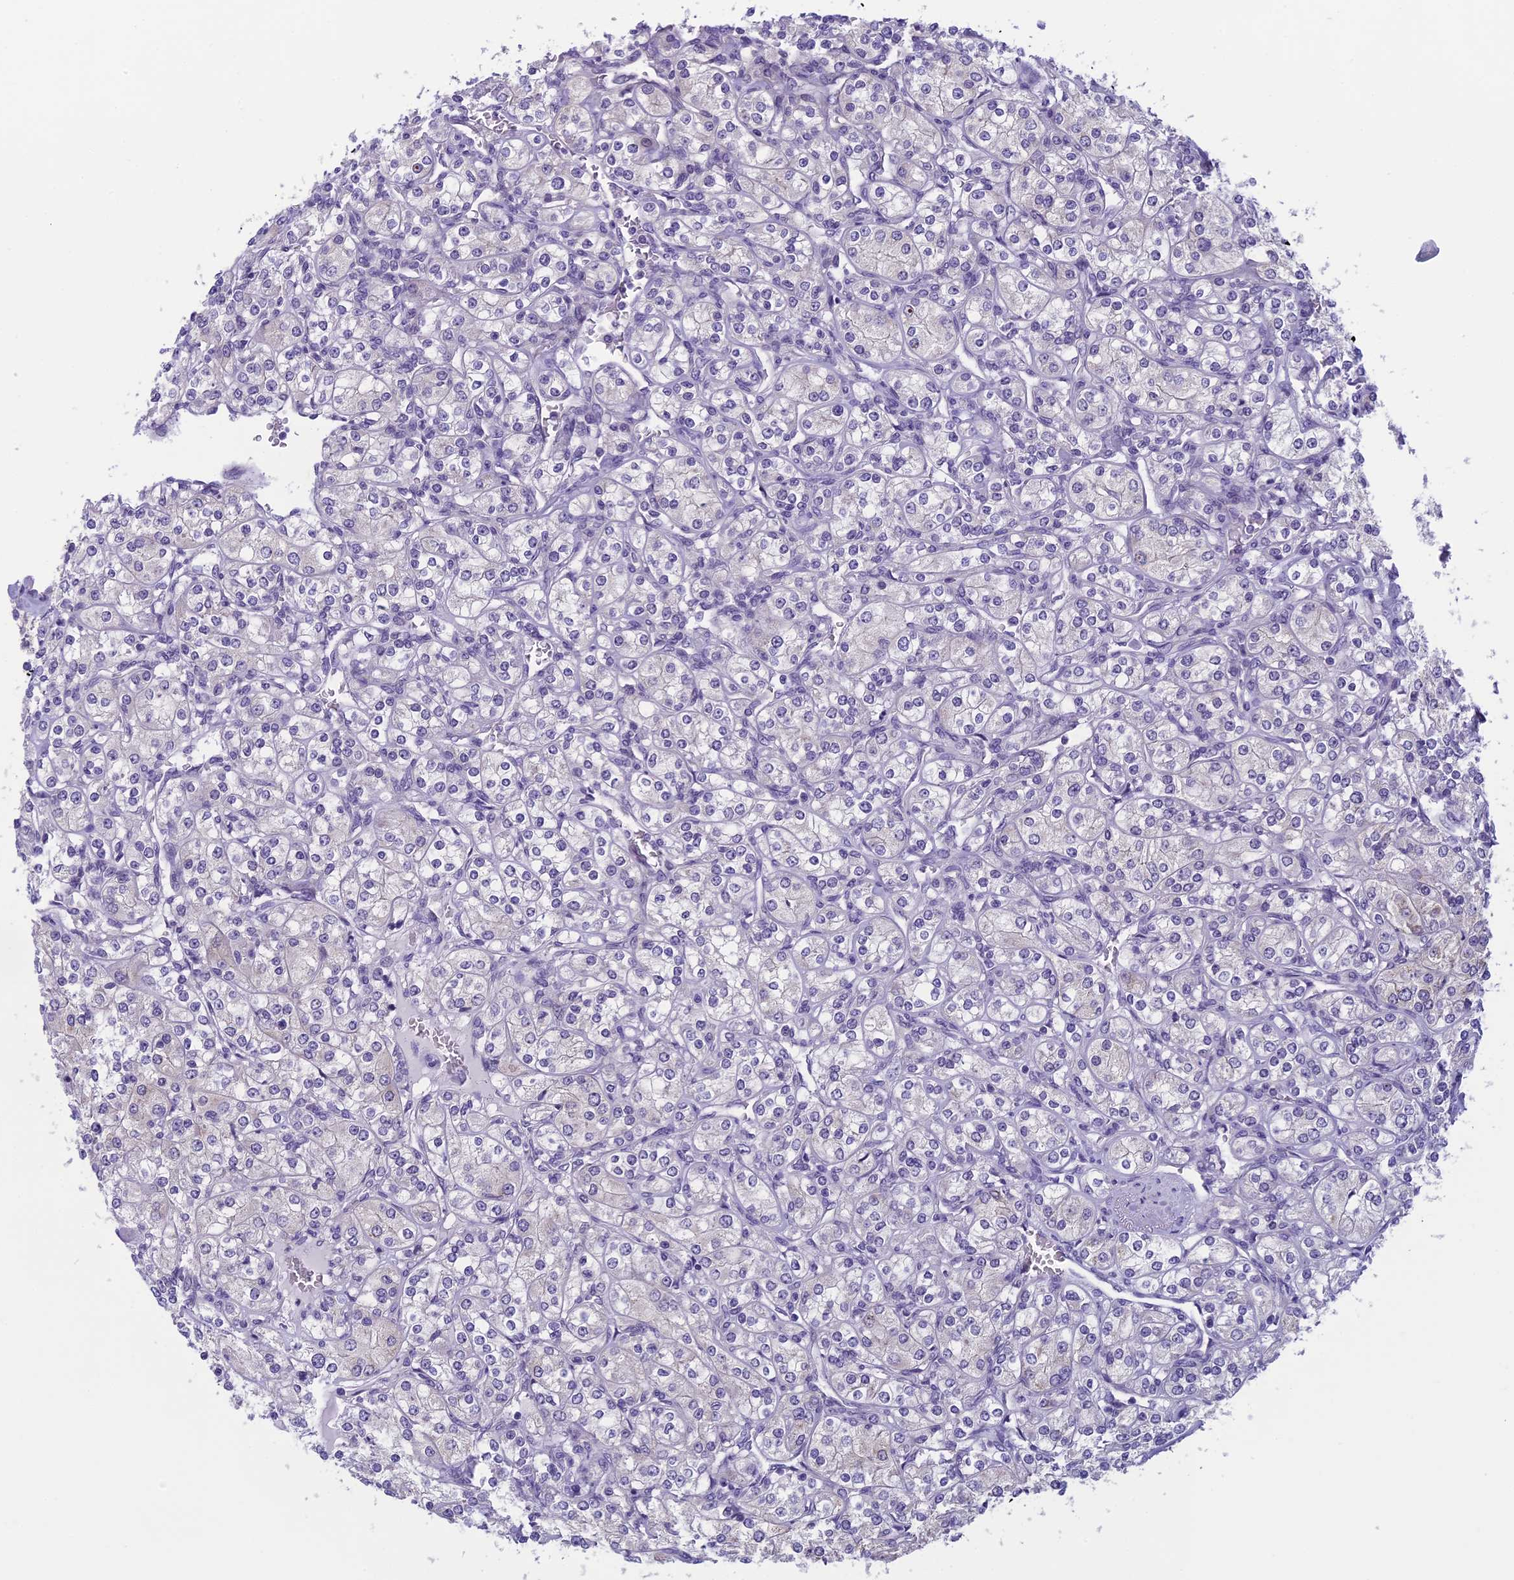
{"staining": {"intensity": "weak", "quantity": "<25%", "location": "cytoplasmic/membranous"}, "tissue": "renal cancer", "cell_type": "Tumor cells", "image_type": "cancer", "snomed": [{"axis": "morphology", "description": "Adenocarcinoma, NOS"}, {"axis": "topography", "description": "Kidney"}], "caption": "This is an immunohistochemistry photomicrograph of renal cancer. There is no positivity in tumor cells.", "gene": "ARHGEF37", "patient": {"sex": "male", "age": 77}}